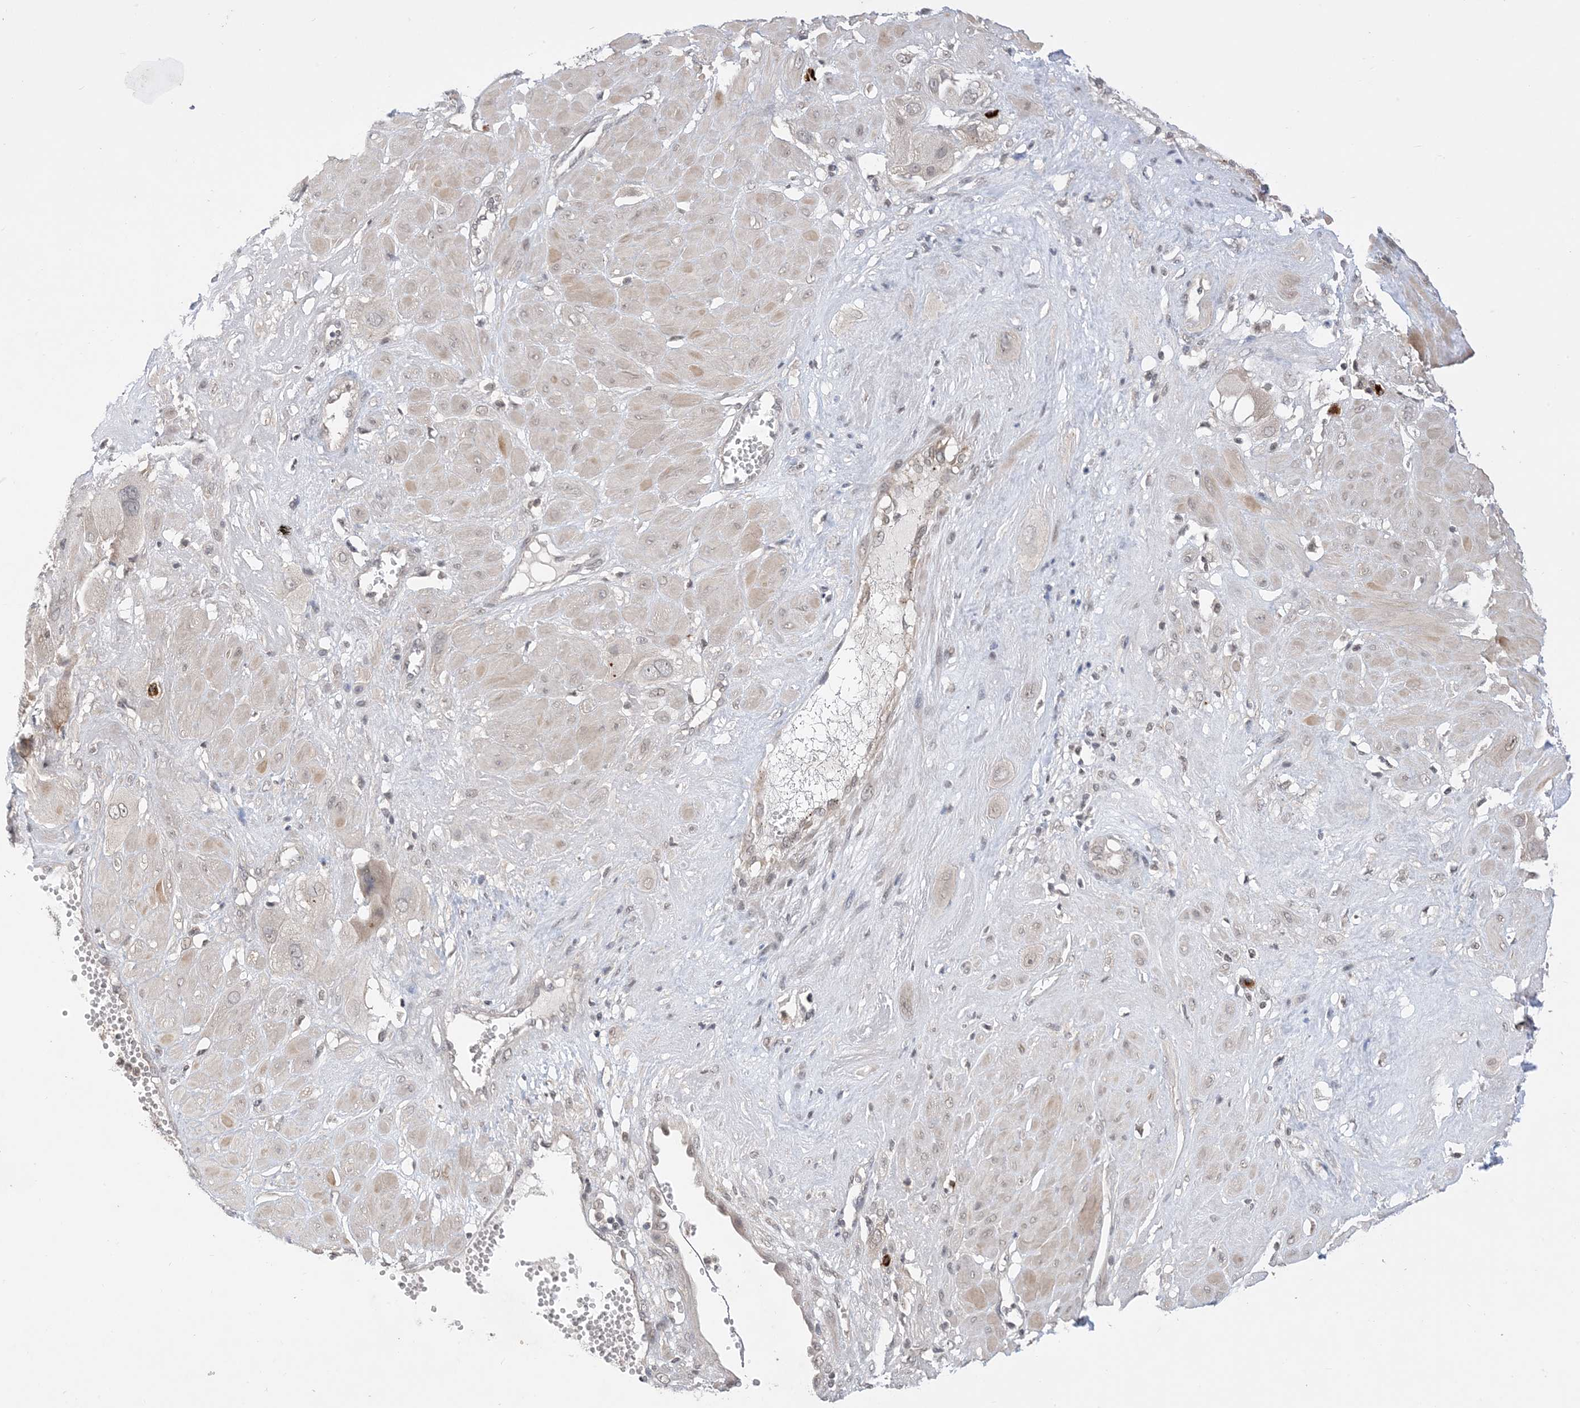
{"staining": {"intensity": "negative", "quantity": "none", "location": "none"}, "tissue": "cervical cancer", "cell_type": "Tumor cells", "image_type": "cancer", "snomed": [{"axis": "morphology", "description": "Squamous cell carcinoma, NOS"}, {"axis": "topography", "description": "Cervix"}], "caption": "DAB (3,3'-diaminobenzidine) immunohistochemical staining of cervical squamous cell carcinoma shows no significant positivity in tumor cells.", "gene": "RANBP9", "patient": {"sex": "female", "age": 34}}